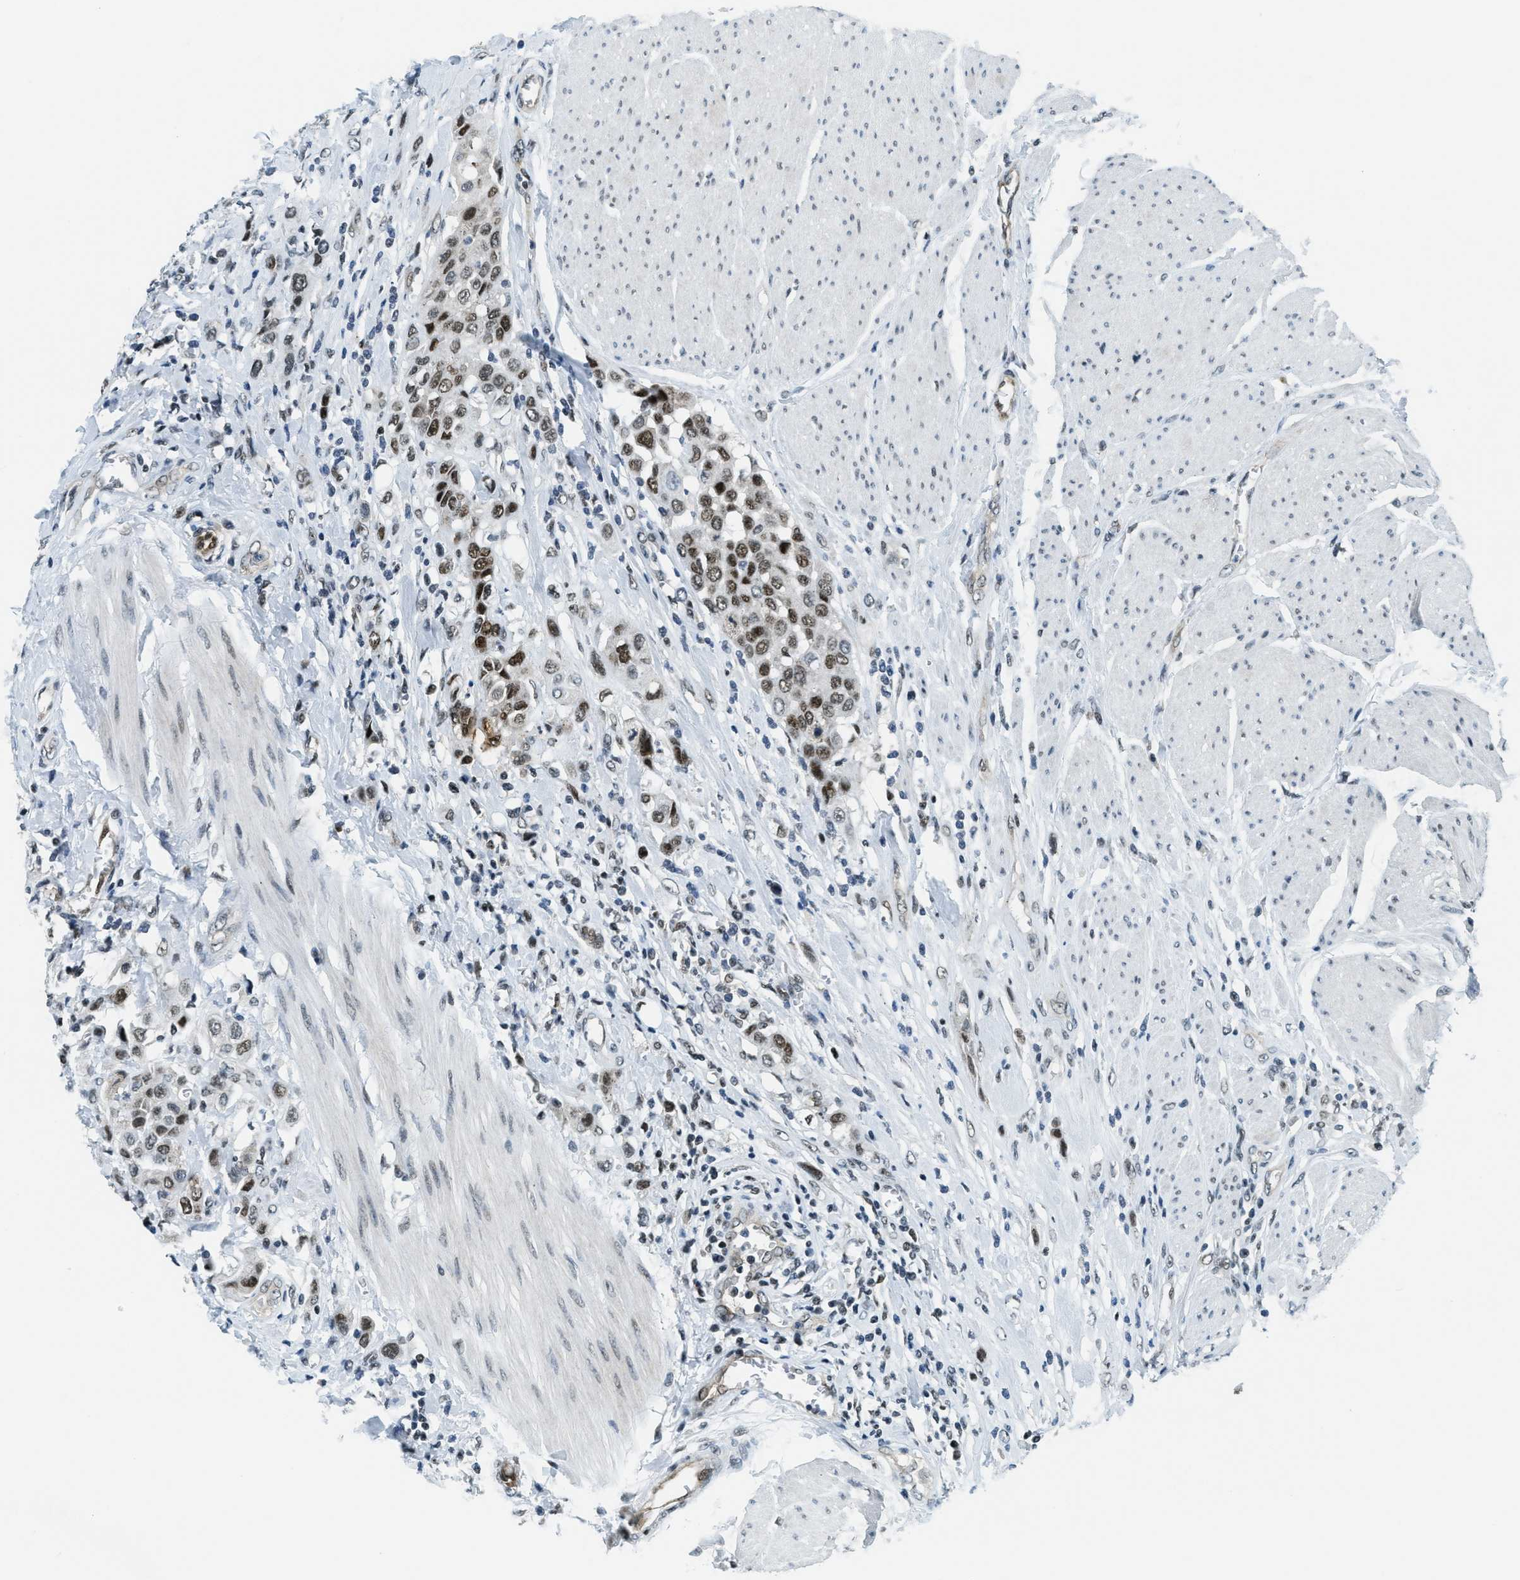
{"staining": {"intensity": "moderate", "quantity": ">75%", "location": "nuclear"}, "tissue": "urothelial cancer", "cell_type": "Tumor cells", "image_type": "cancer", "snomed": [{"axis": "morphology", "description": "Urothelial carcinoma, High grade"}, {"axis": "topography", "description": "Urinary bladder"}], "caption": "A histopathology image of urothelial cancer stained for a protein reveals moderate nuclear brown staining in tumor cells.", "gene": "KLF6", "patient": {"sex": "male", "age": 50}}